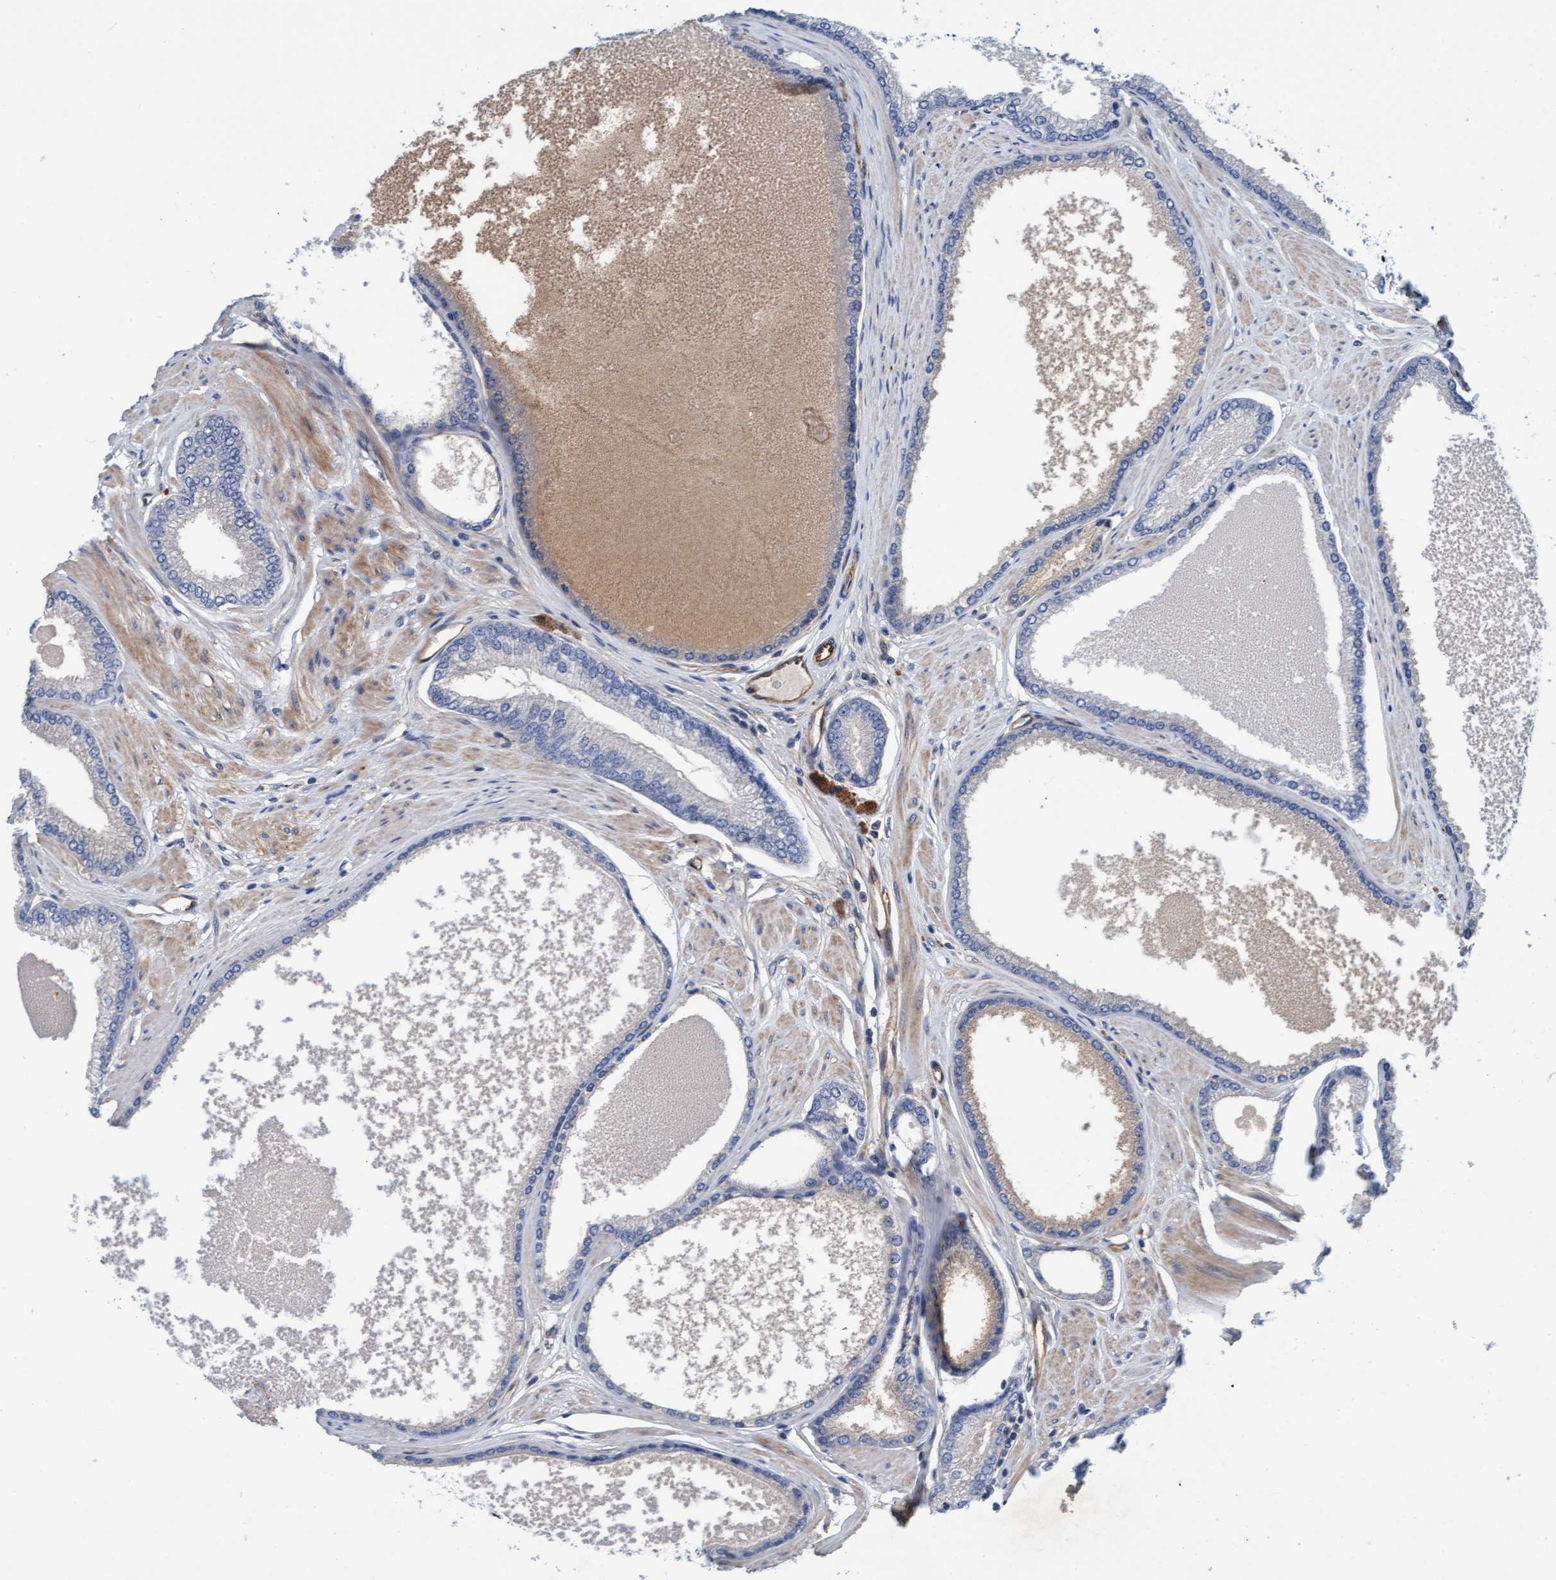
{"staining": {"intensity": "negative", "quantity": "none", "location": "none"}, "tissue": "prostate cancer", "cell_type": "Tumor cells", "image_type": "cancer", "snomed": [{"axis": "morphology", "description": "Adenocarcinoma, High grade"}, {"axis": "topography", "description": "Prostate"}], "caption": "Immunohistochemical staining of human prostate adenocarcinoma (high-grade) shows no significant staining in tumor cells.", "gene": "STXBP4", "patient": {"sex": "male", "age": 61}}